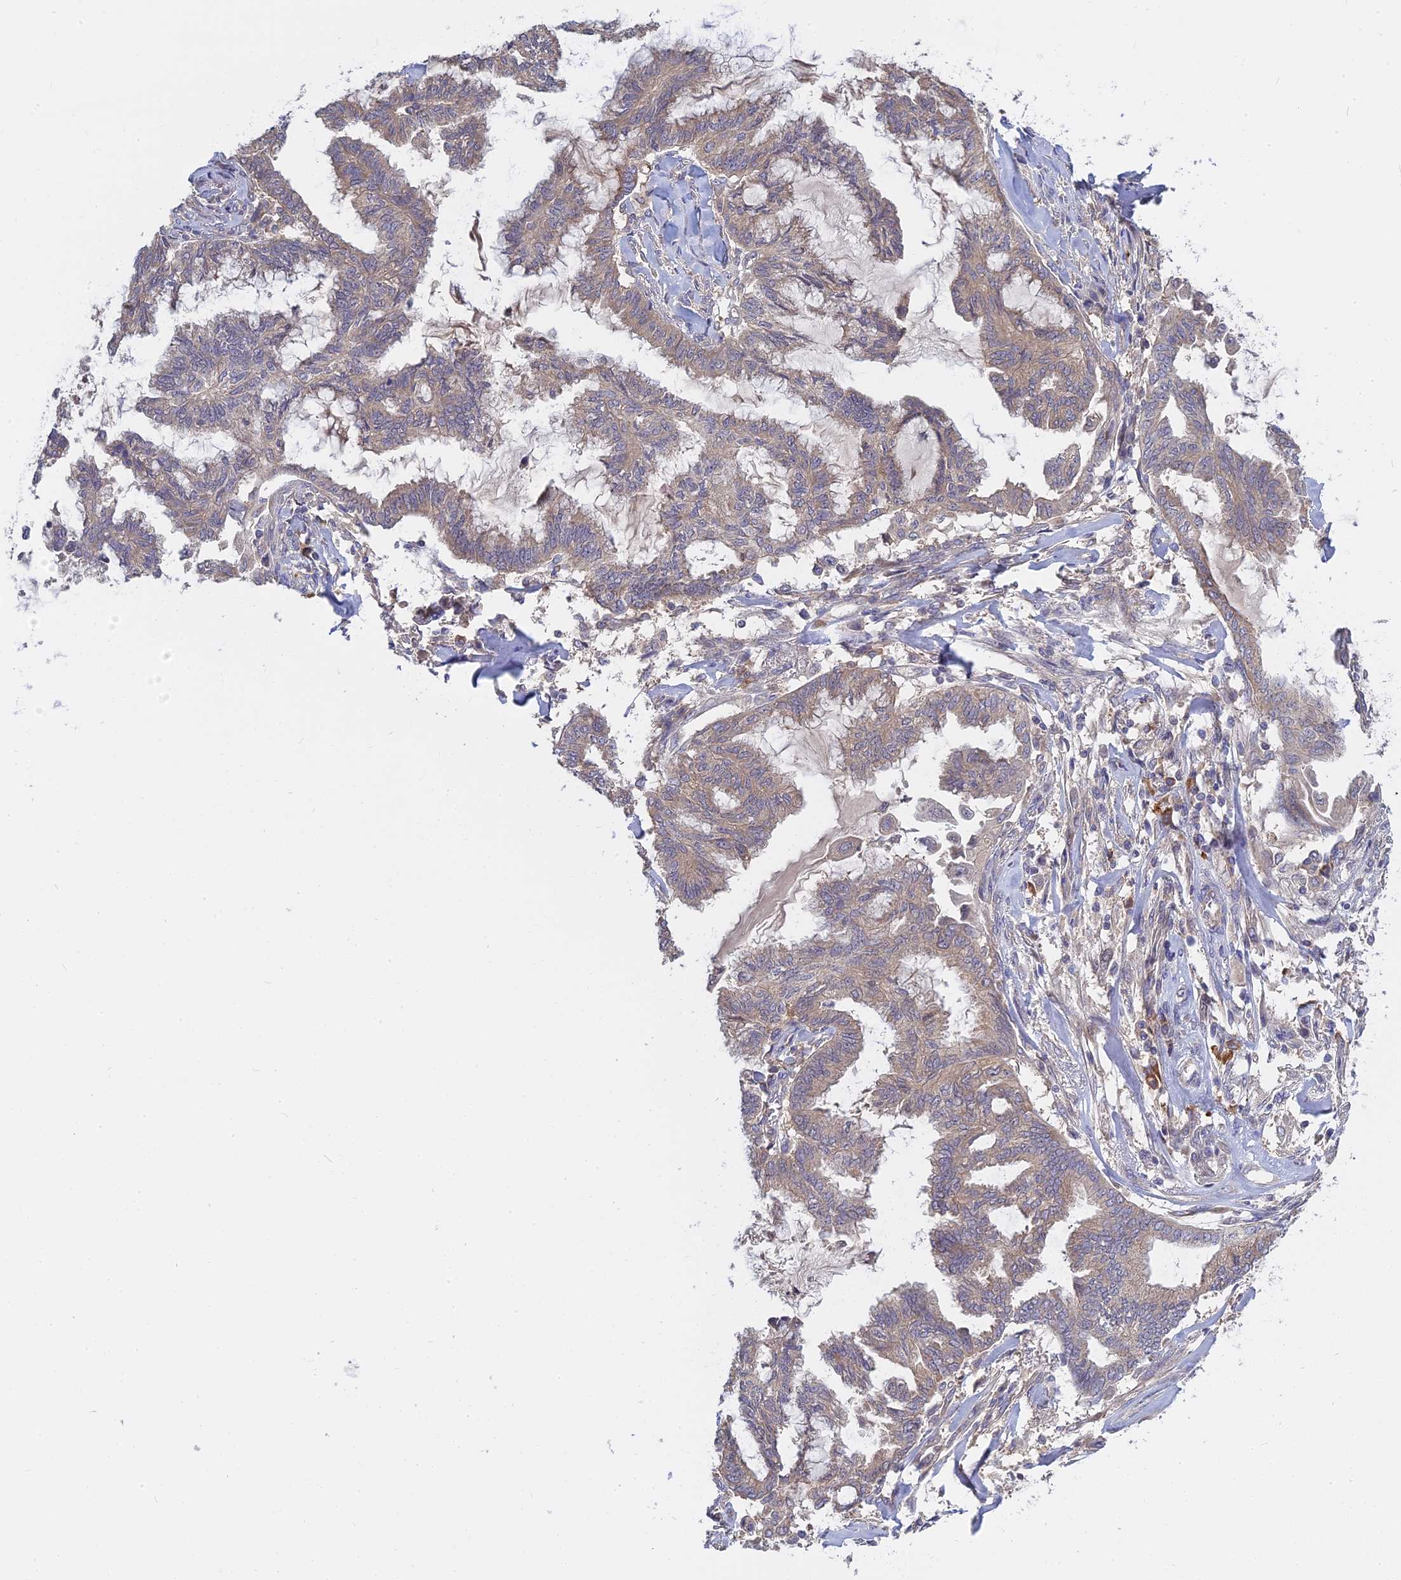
{"staining": {"intensity": "weak", "quantity": "25%-75%", "location": "cytoplasmic/membranous"}, "tissue": "endometrial cancer", "cell_type": "Tumor cells", "image_type": "cancer", "snomed": [{"axis": "morphology", "description": "Adenocarcinoma, NOS"}, {"axis": "topography", "description": "Endometrium"}], "caption": "Endometrial cancer was stained to show a protein in brown. There is low levels of weak cytoplasmic/membranous staining in about 25%-75% of tumor cells.", "gene": "IL21R", "patient": {"sex": "female", "age": 86}}